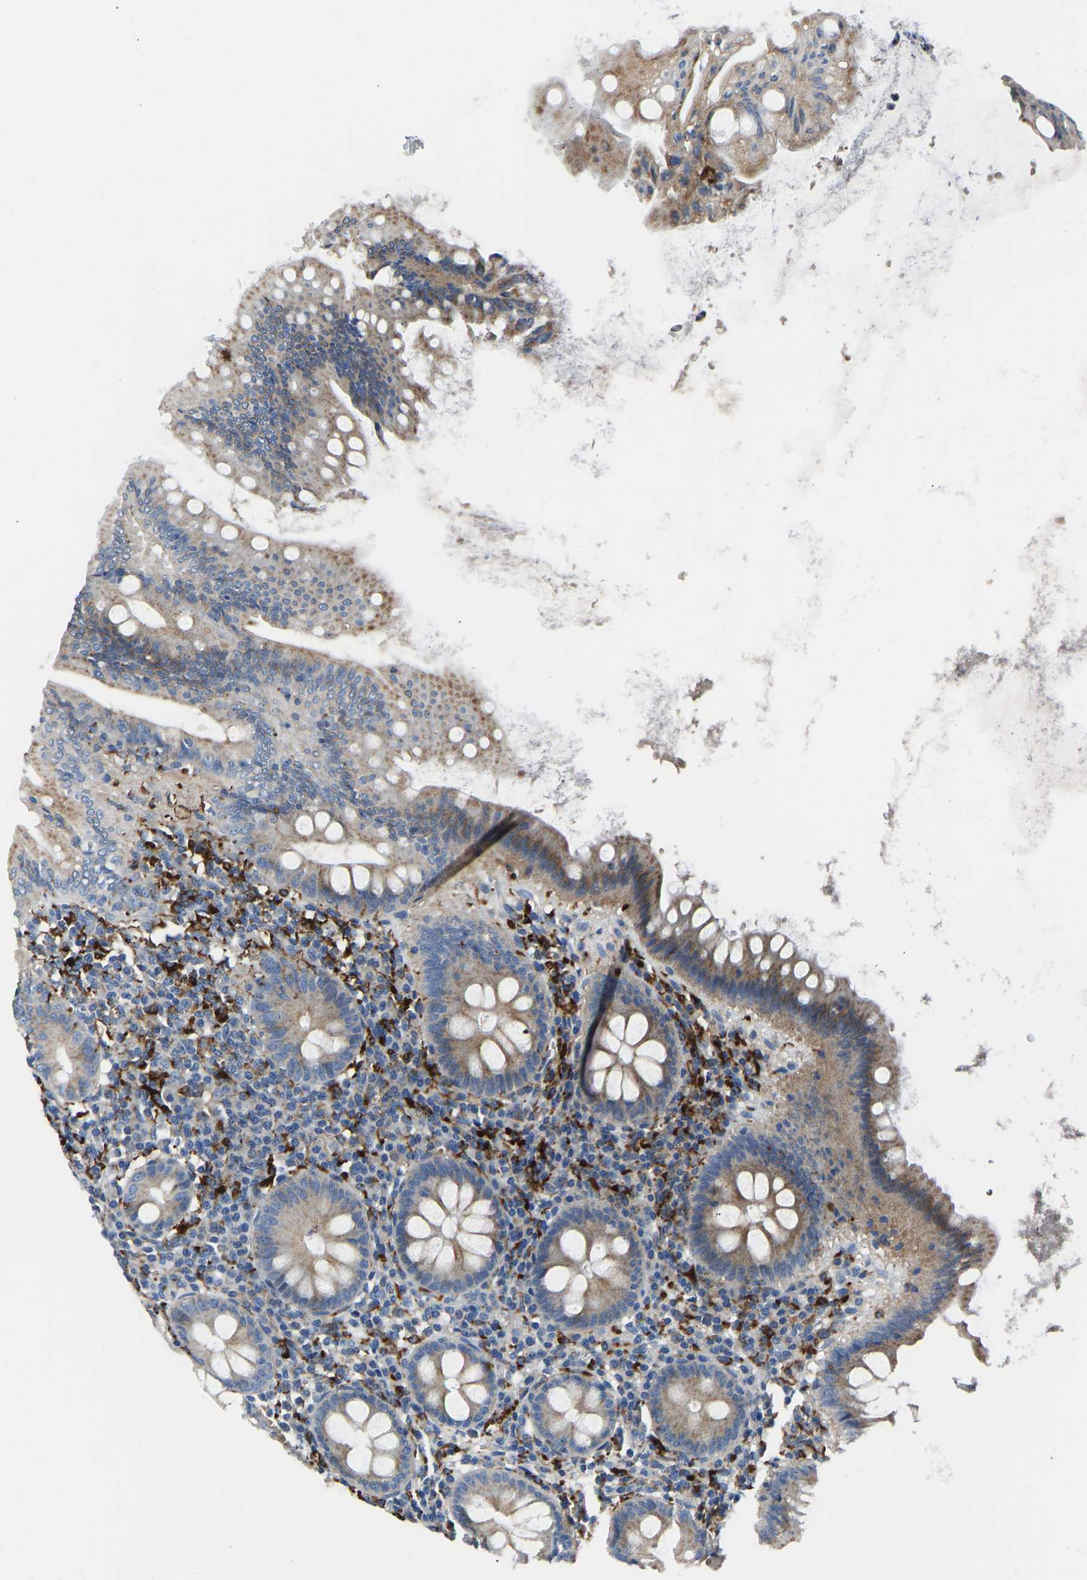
{"staining": {"intensity": "moderate", "quantity": "25%-75%", "location": "cytoplasmic/membranous"}, "tissue": "appendix", "cell_type": "Glandular cells", "image_type": "normal", "snomed": [{"axis": "morphology", "description": "Normal tissue, NOS"}, {"axis": "topography", "description": "Appendix"}], "caption": "Immunohistochemical staining of unremarkable appendix reveals medium levels of moderate cytoplasmic/membranous positivity in about 25%-75% of glandular cells.", "gene": "ATP6V1E1", "patient": {"sex": "male", "age": 56}}